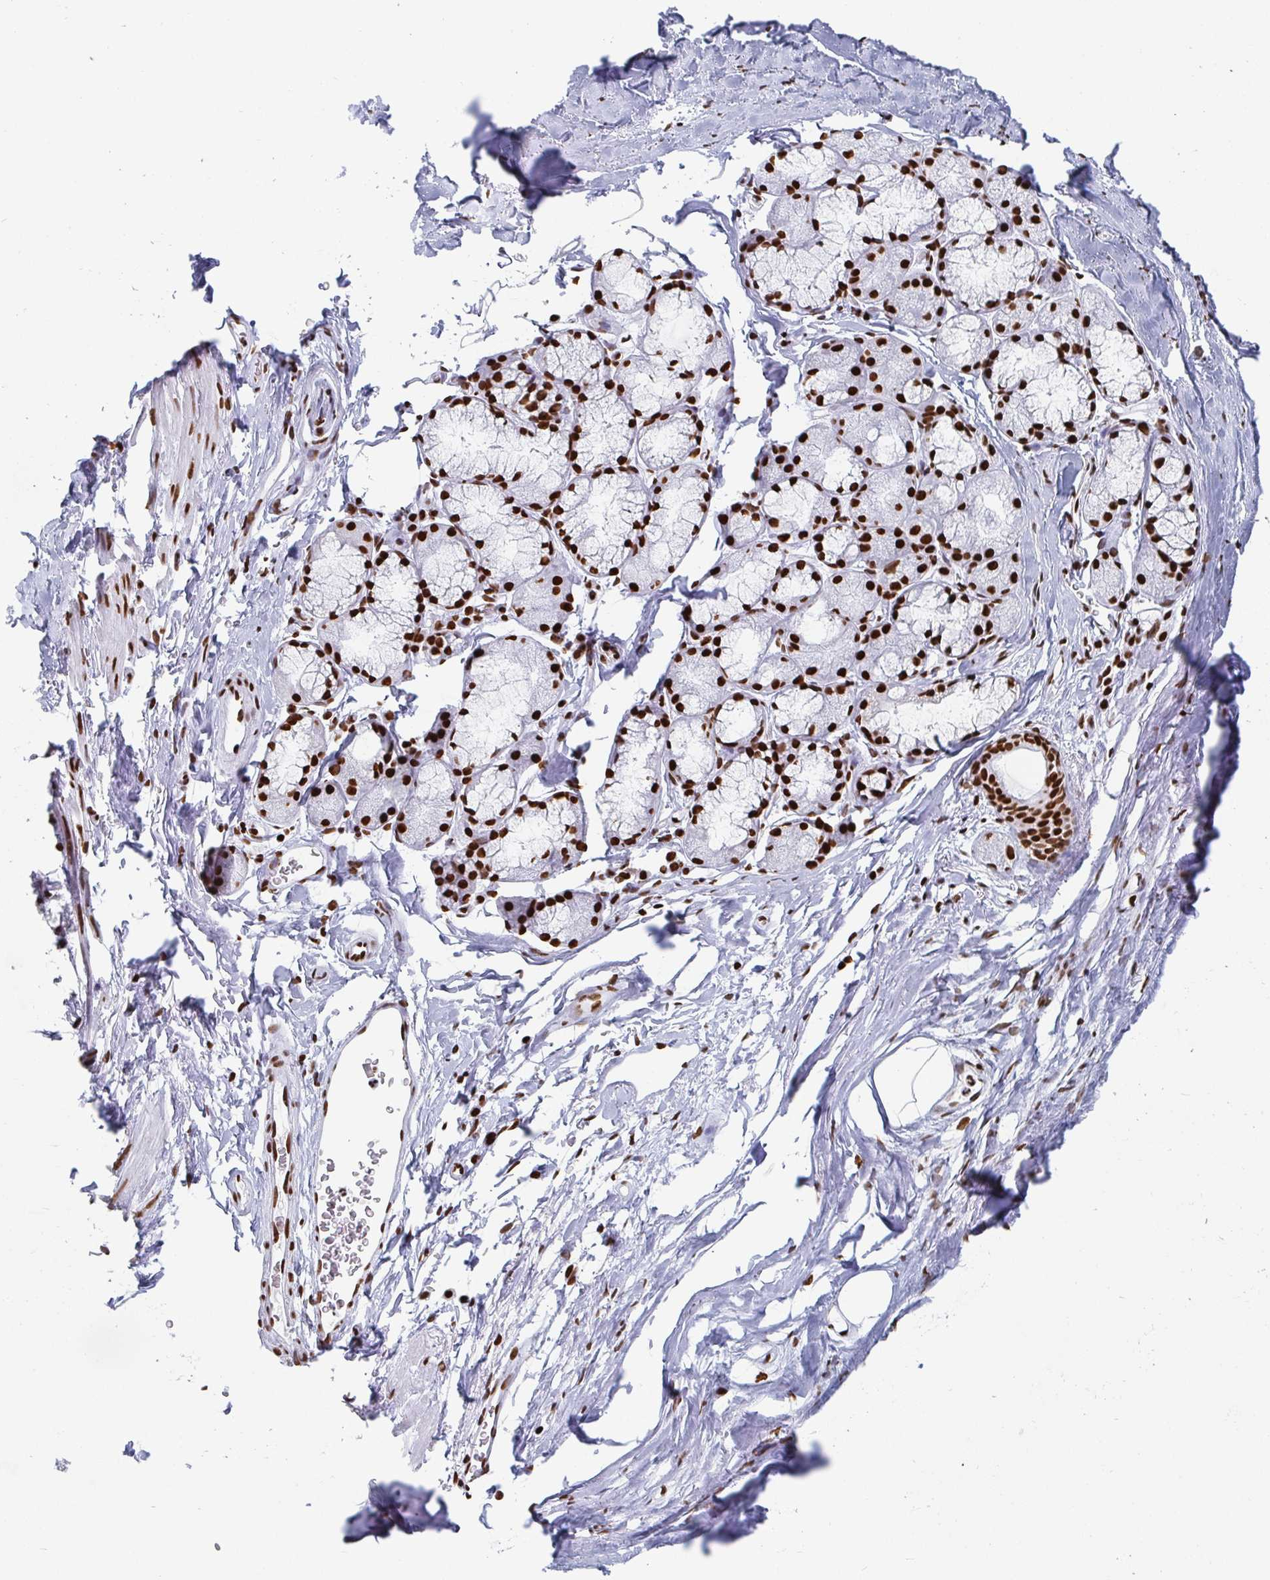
{"staining": {"intensity": "moderate", "quantity": ">75%", "location": "nuclear"}, "tissue": "adipose tissue", "cell_type": "Adipocytes", "image_type": "normal", "snomed": [{"axis": "morphology", "description": "Normal tissue, NOS"}, {"axis": "topography", "description": "Lymph node"}, {"axis": "topography", "description": "Cartilage tissue"}, {"axis": "topography", "description": "Bronchus"}], "caption": "The histopathology image demonstrates immunohistochemical staining of unremarkable adipose tissue. There is moderate nuclear expression is identified in approximately >75% of adipocytes.", "gene": "EWSR1", "patient": {"sex": "female", "age": 70}}